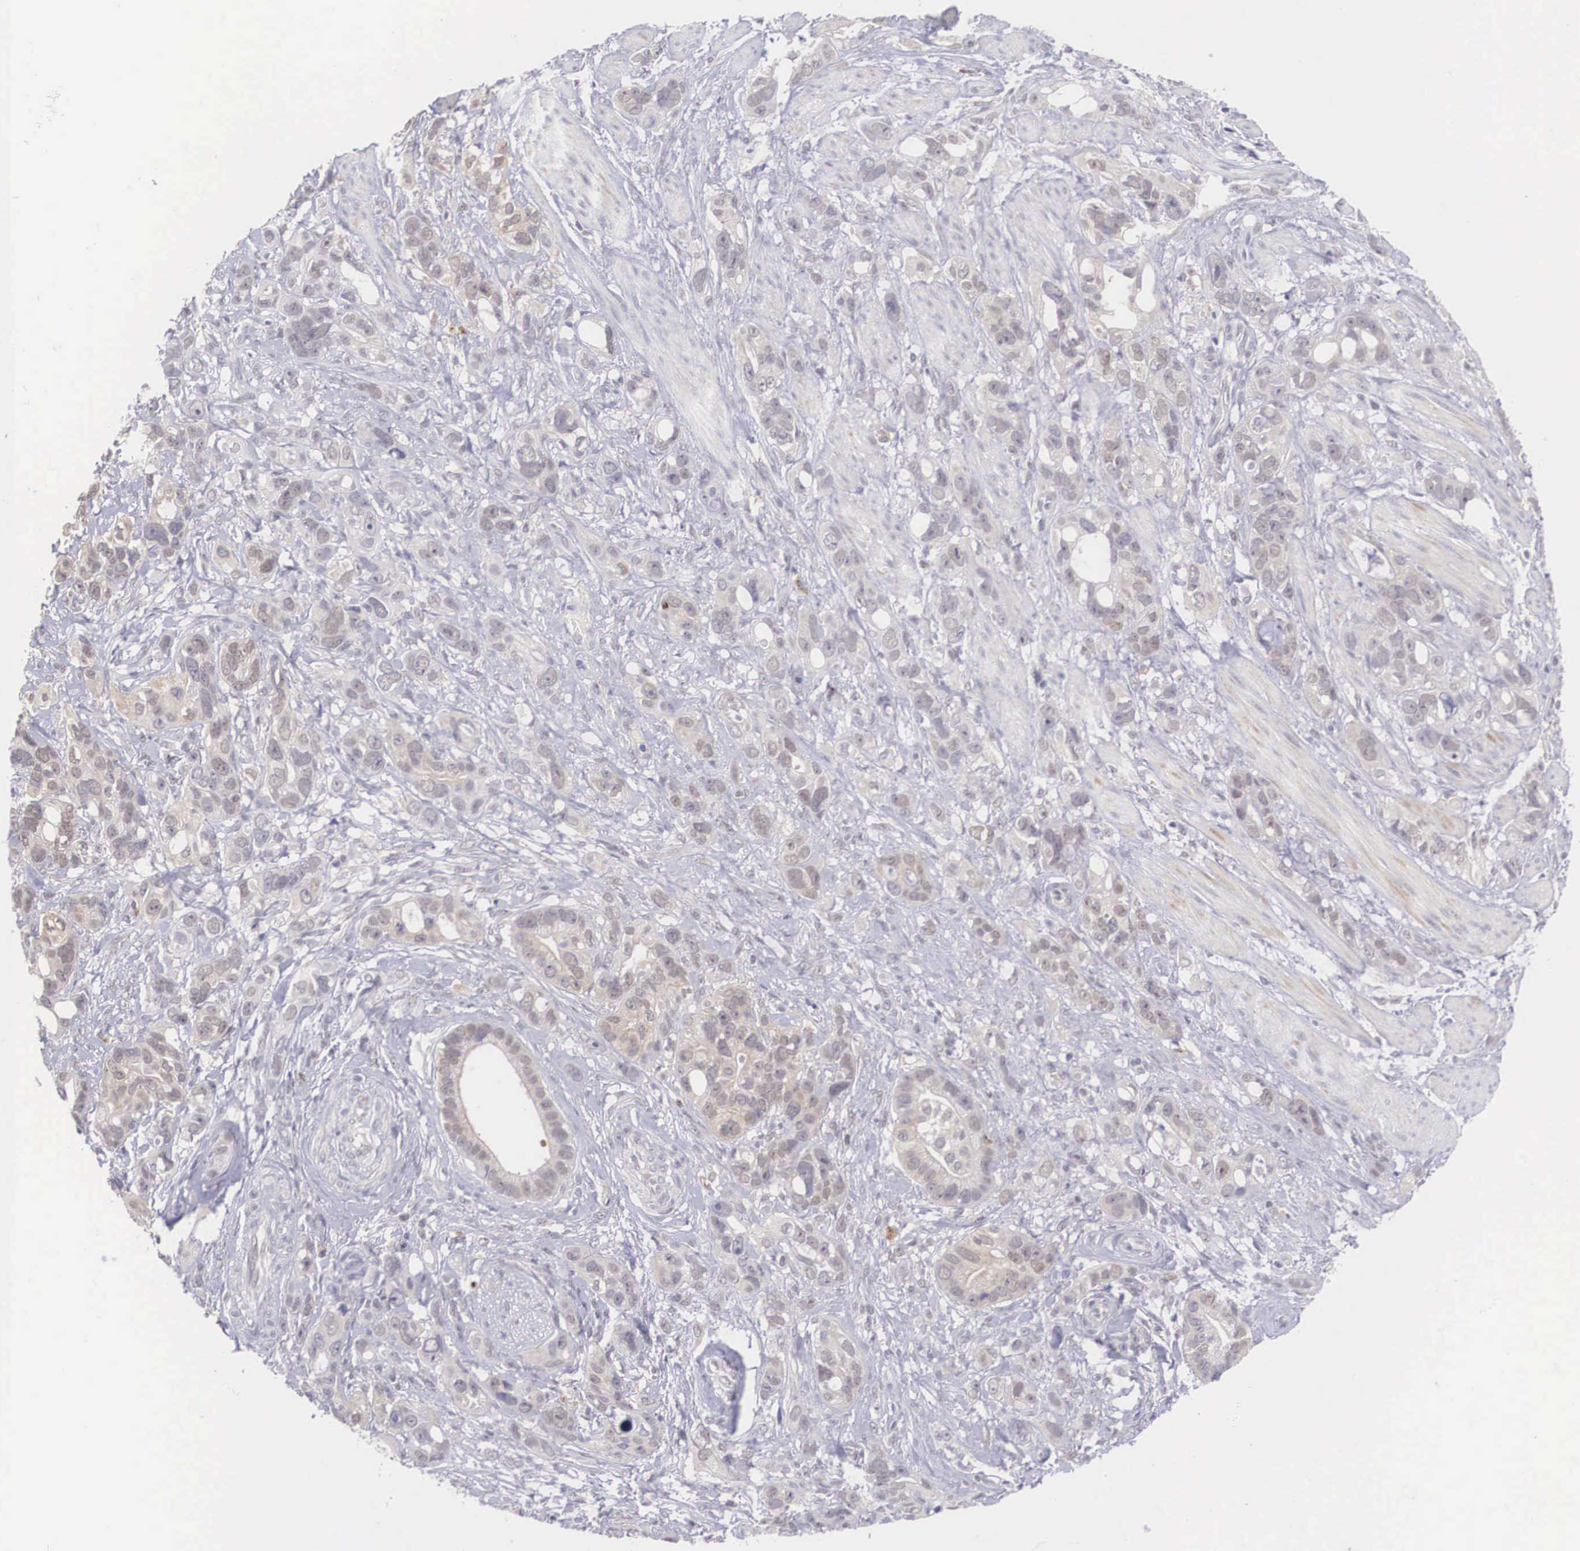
{"staining": {"intensity": "weak", "quantity": "25%-75%", "location": "cytoplasmic/membranous"}, "tissue": "stomach cancer", "cell_type": "Tumor cells", "image_type": "cancer", "snomed": [{"axis": "morphology", "description": "Adenocarcinoma, NOS"}, {"axis": "topography", "description": "Stomach, upper"}], "caption": "High-power microscopy captured an IHC micrograph of adenocarcinoma (stomach), revealing weak cytoplasmic/membranous expression in about 25%-75% of tumor cells.", "gene": "NINL", "patient": {"sex": "male", "age": 47}}